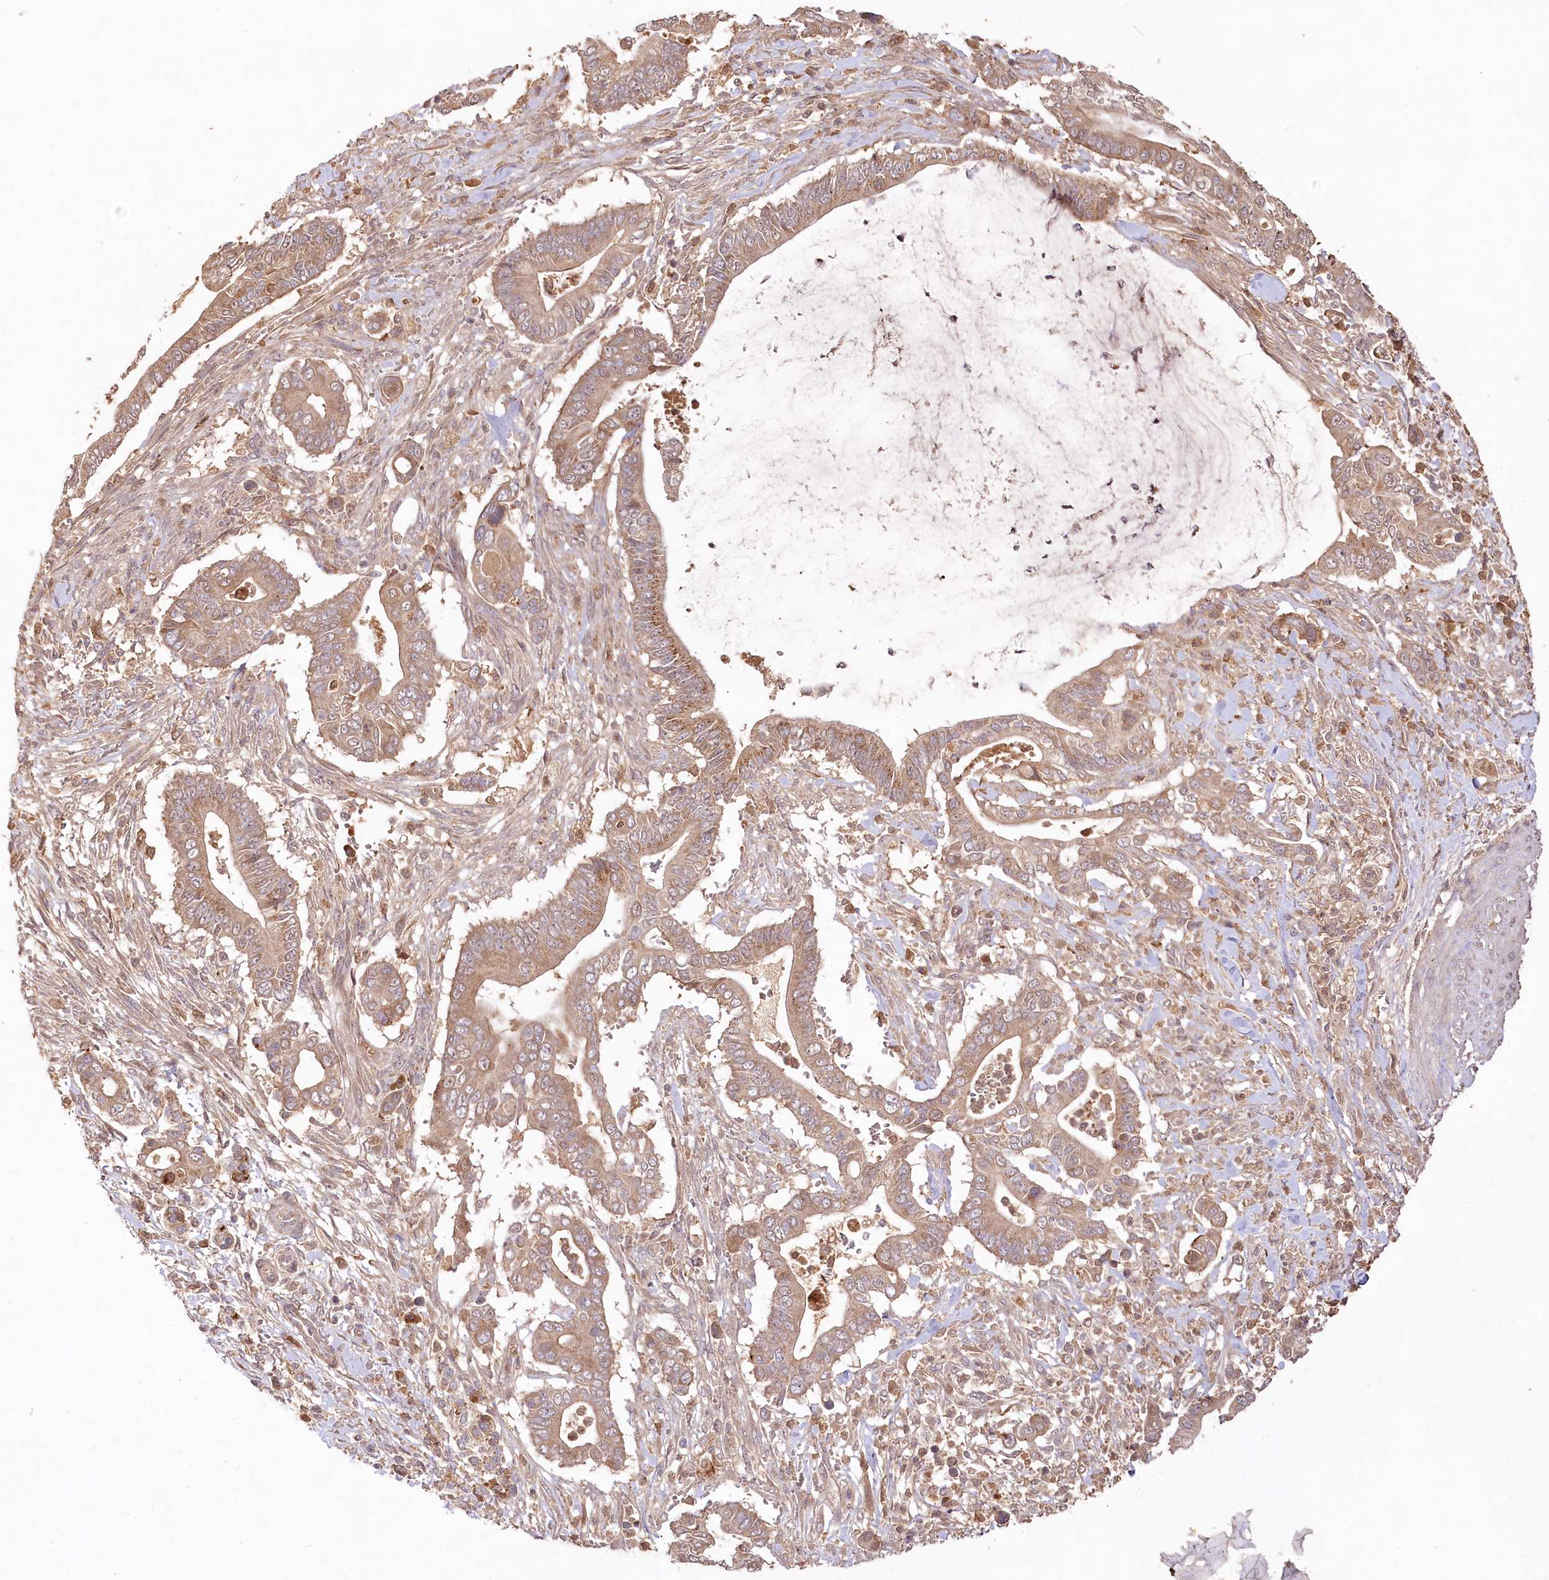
{"staining": {"intensity": "moderate", "quantity": ">75%", "location": "cytoplasmic/membranous"}, "tissue": "pancreatic cancer", "cell_type": "Tumor cells", "image_type": "cancer", "snomed": [{"axis": "morphology", "description": "Adenocarcinoma, NOS"}, {"axis": "topography", "description": "Pancreas"}], "caption": "This photomicrograph displays pancreatic adenocarcinoma stained with immunohistochemistry (IHC) to label a protein in brown. The cytoplasmic/membranous of tumor cells show moderate positivity for the protein. Nuclei are counter-stained blue.", "gene": "IRAK1BP1", "patient": {"sex": "male", "age": 68}}